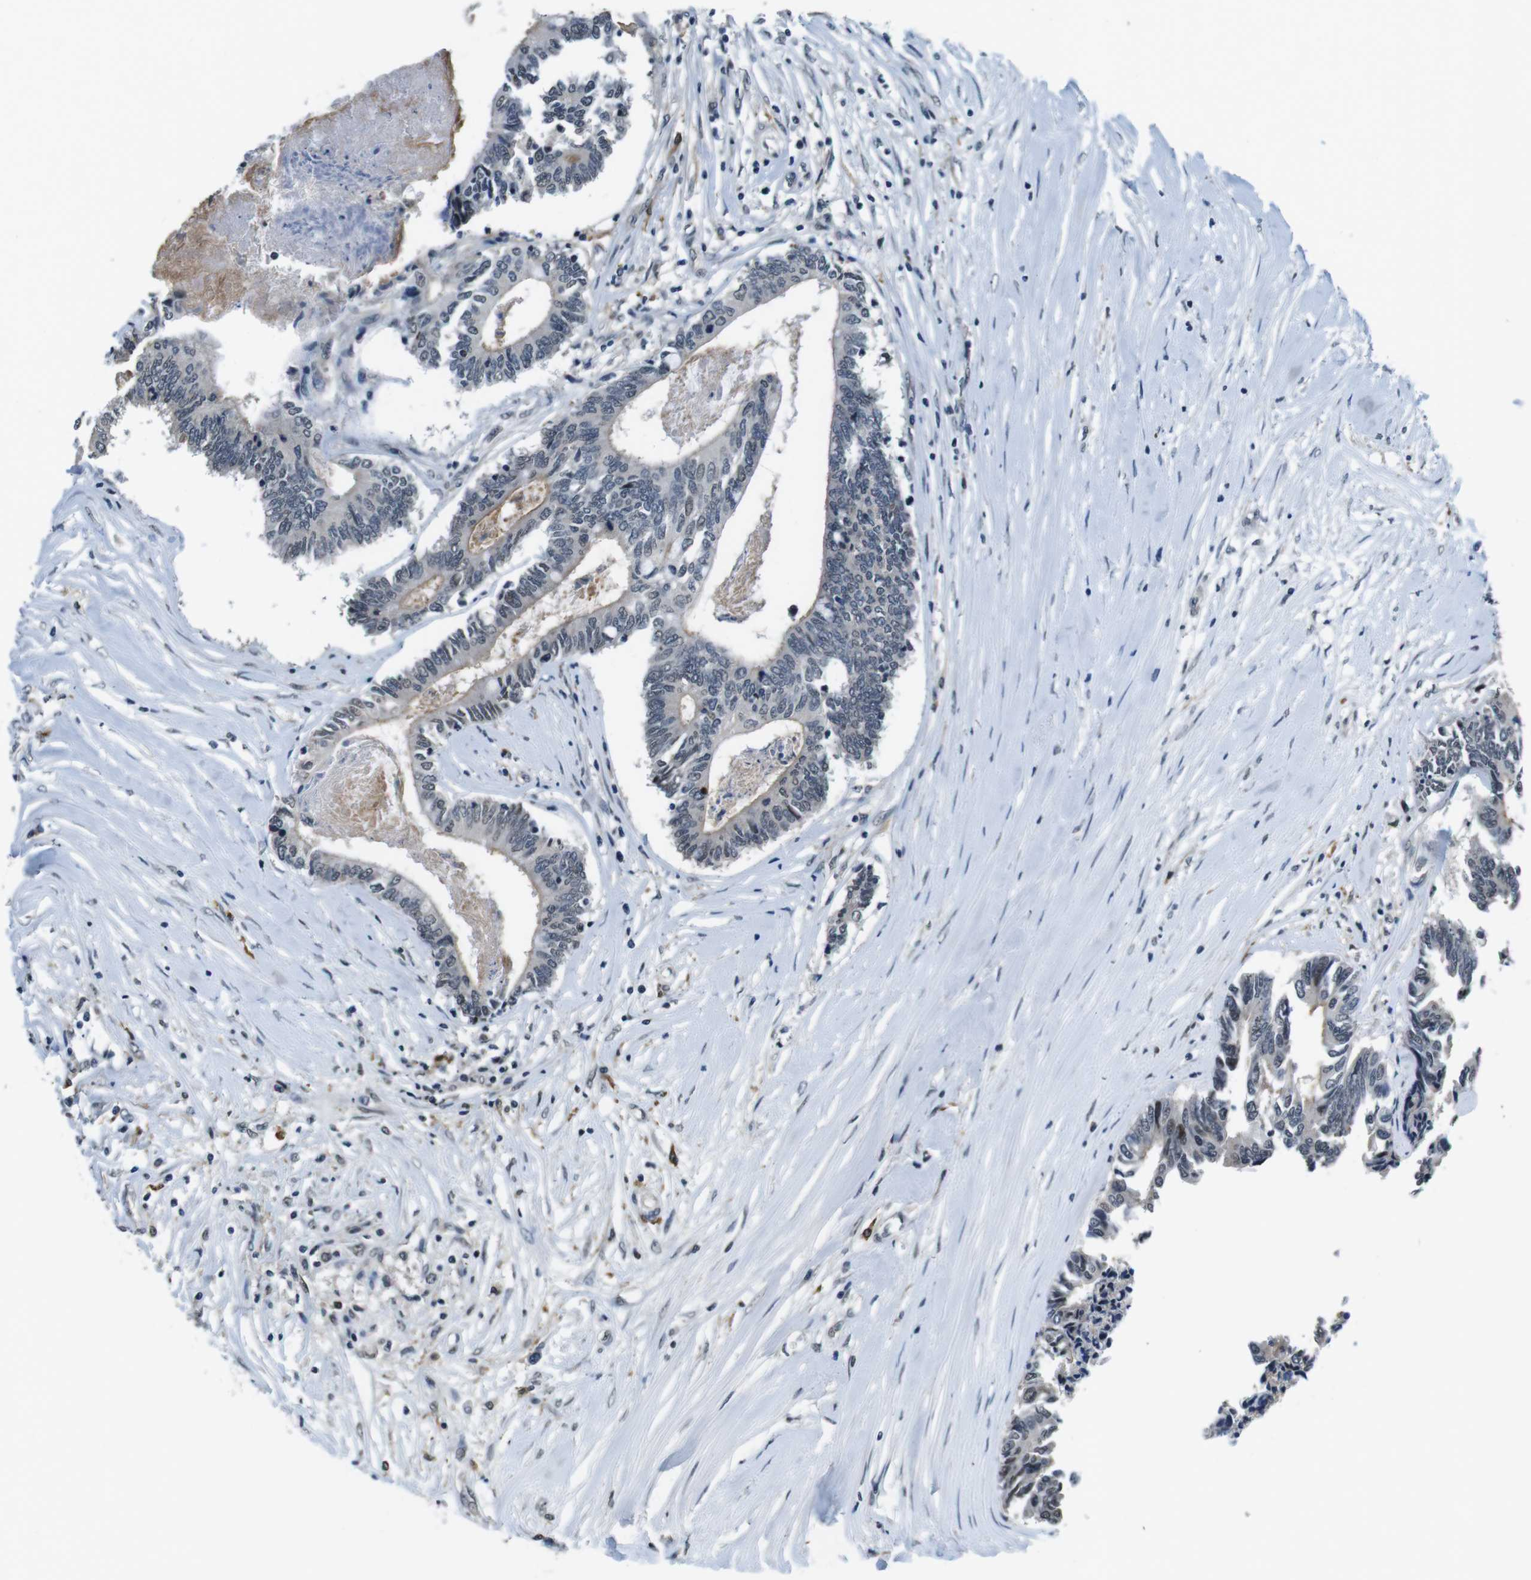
{"staining": {"intensity": "weak", "quantity": "<25%", "location": "nuclear"}, "tissue": "colorectal cancer", "cell_type": "Tumor cells", "image_type": "cancer", "snomed": [{"axis": "morphology", "description": "Adenocarcinoma, NOS"}, {"axis": "topography", "description": "Rectum"}], "caption": "High magnification brightfield microscopy of adenocarcinoma (colorectal) stained with DAB (3,3'-diaminobenzidine) (brown) and counterstained with hematoxylin (blue): tumor cells show no significant positivity.", "gene": "CD163L1", "patient": {"sex": "male", "age": 63}}